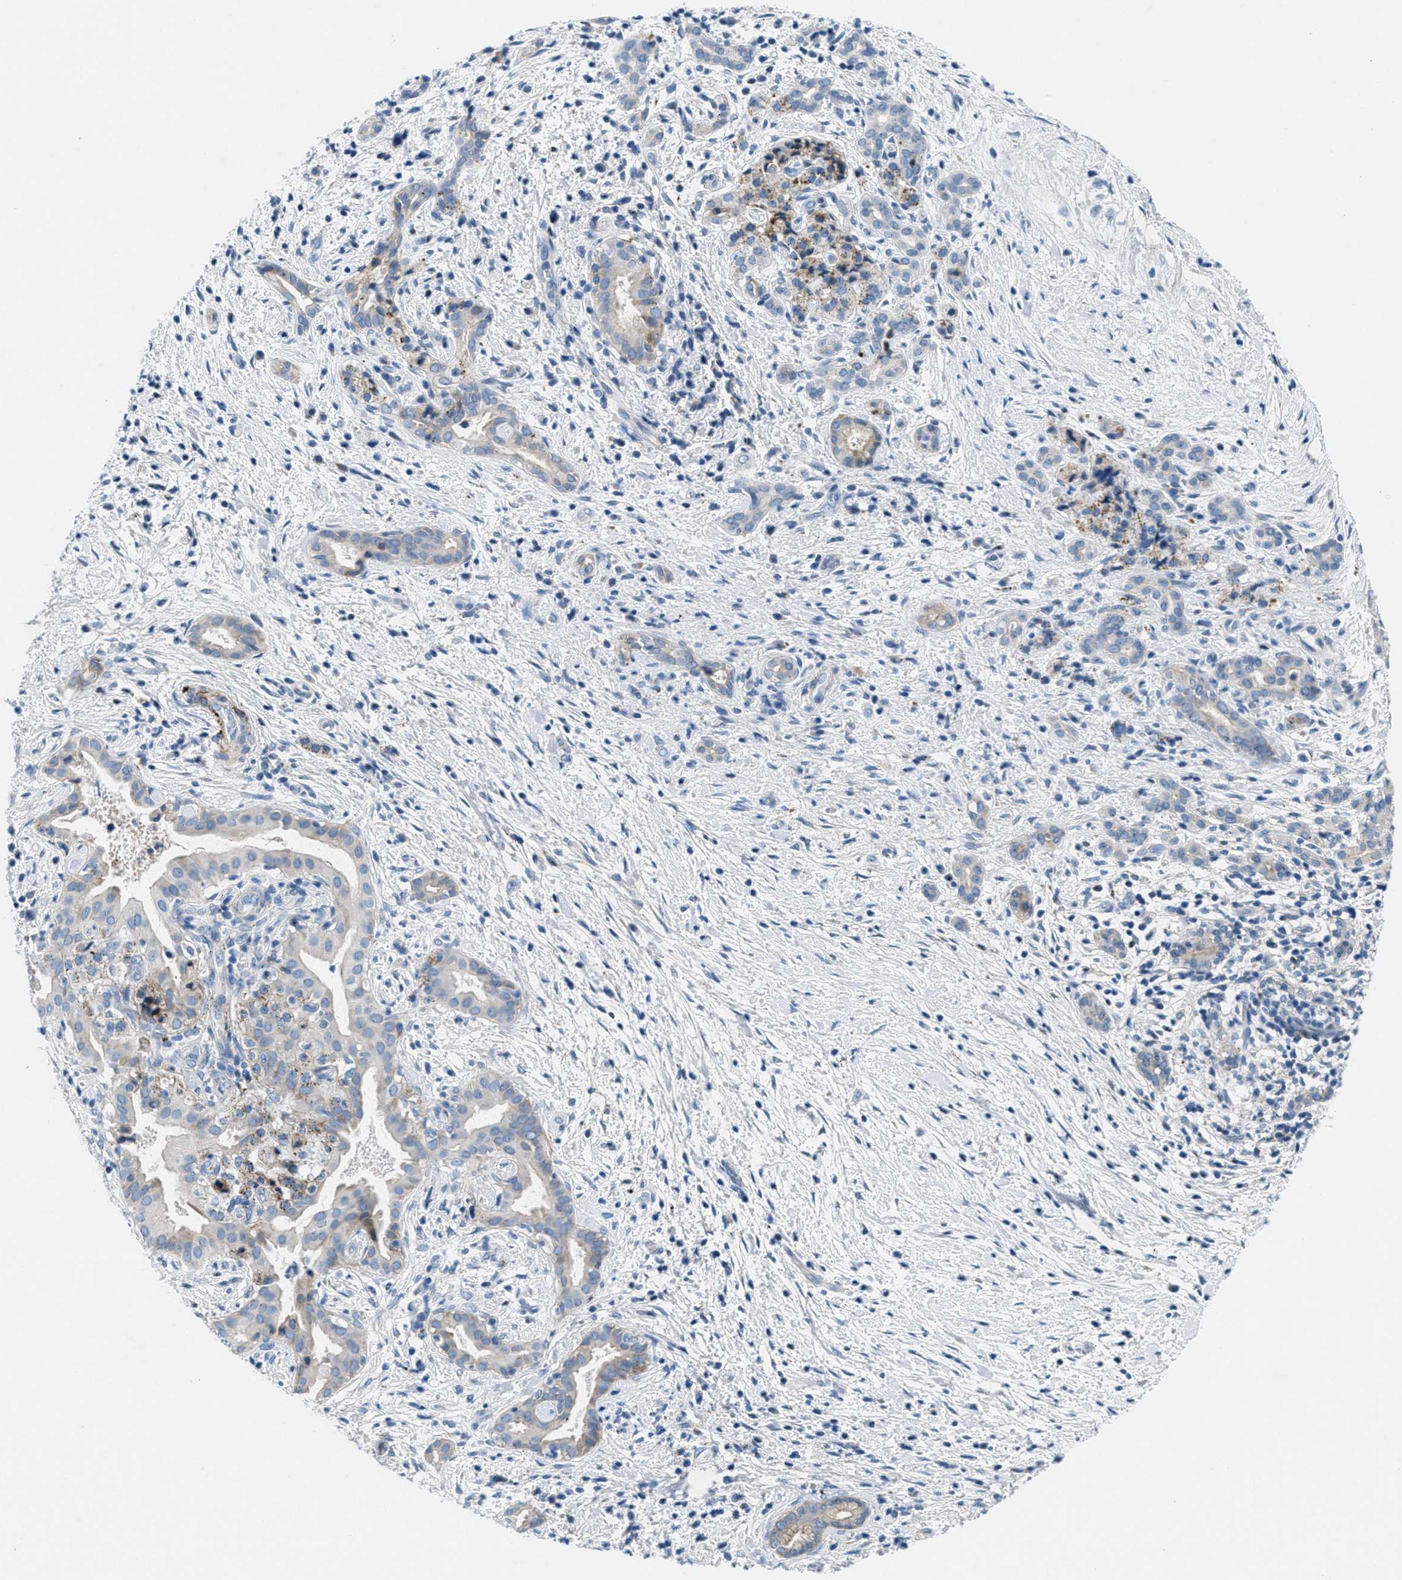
{"staining": {"intensity": "weak", "quantity": "<25%", "location": "cytoplasmic/membranous"}, "tissue": "pancreatic cancer", "cell_type": "Tumor cells", "image_type": "cancer", "snomed": [{"axis": "morphology", "description": "Adenocarcinoma, NOS"}, {"axis": "topography", "description": "Pancreas"}], "caption": "Micrograph shows no protein positivity in tumor cells of adenocarcinoma (pancreatic) tissue.", "gene": "MFSD13A", "patient": {"sex": "female", "age": 70}}